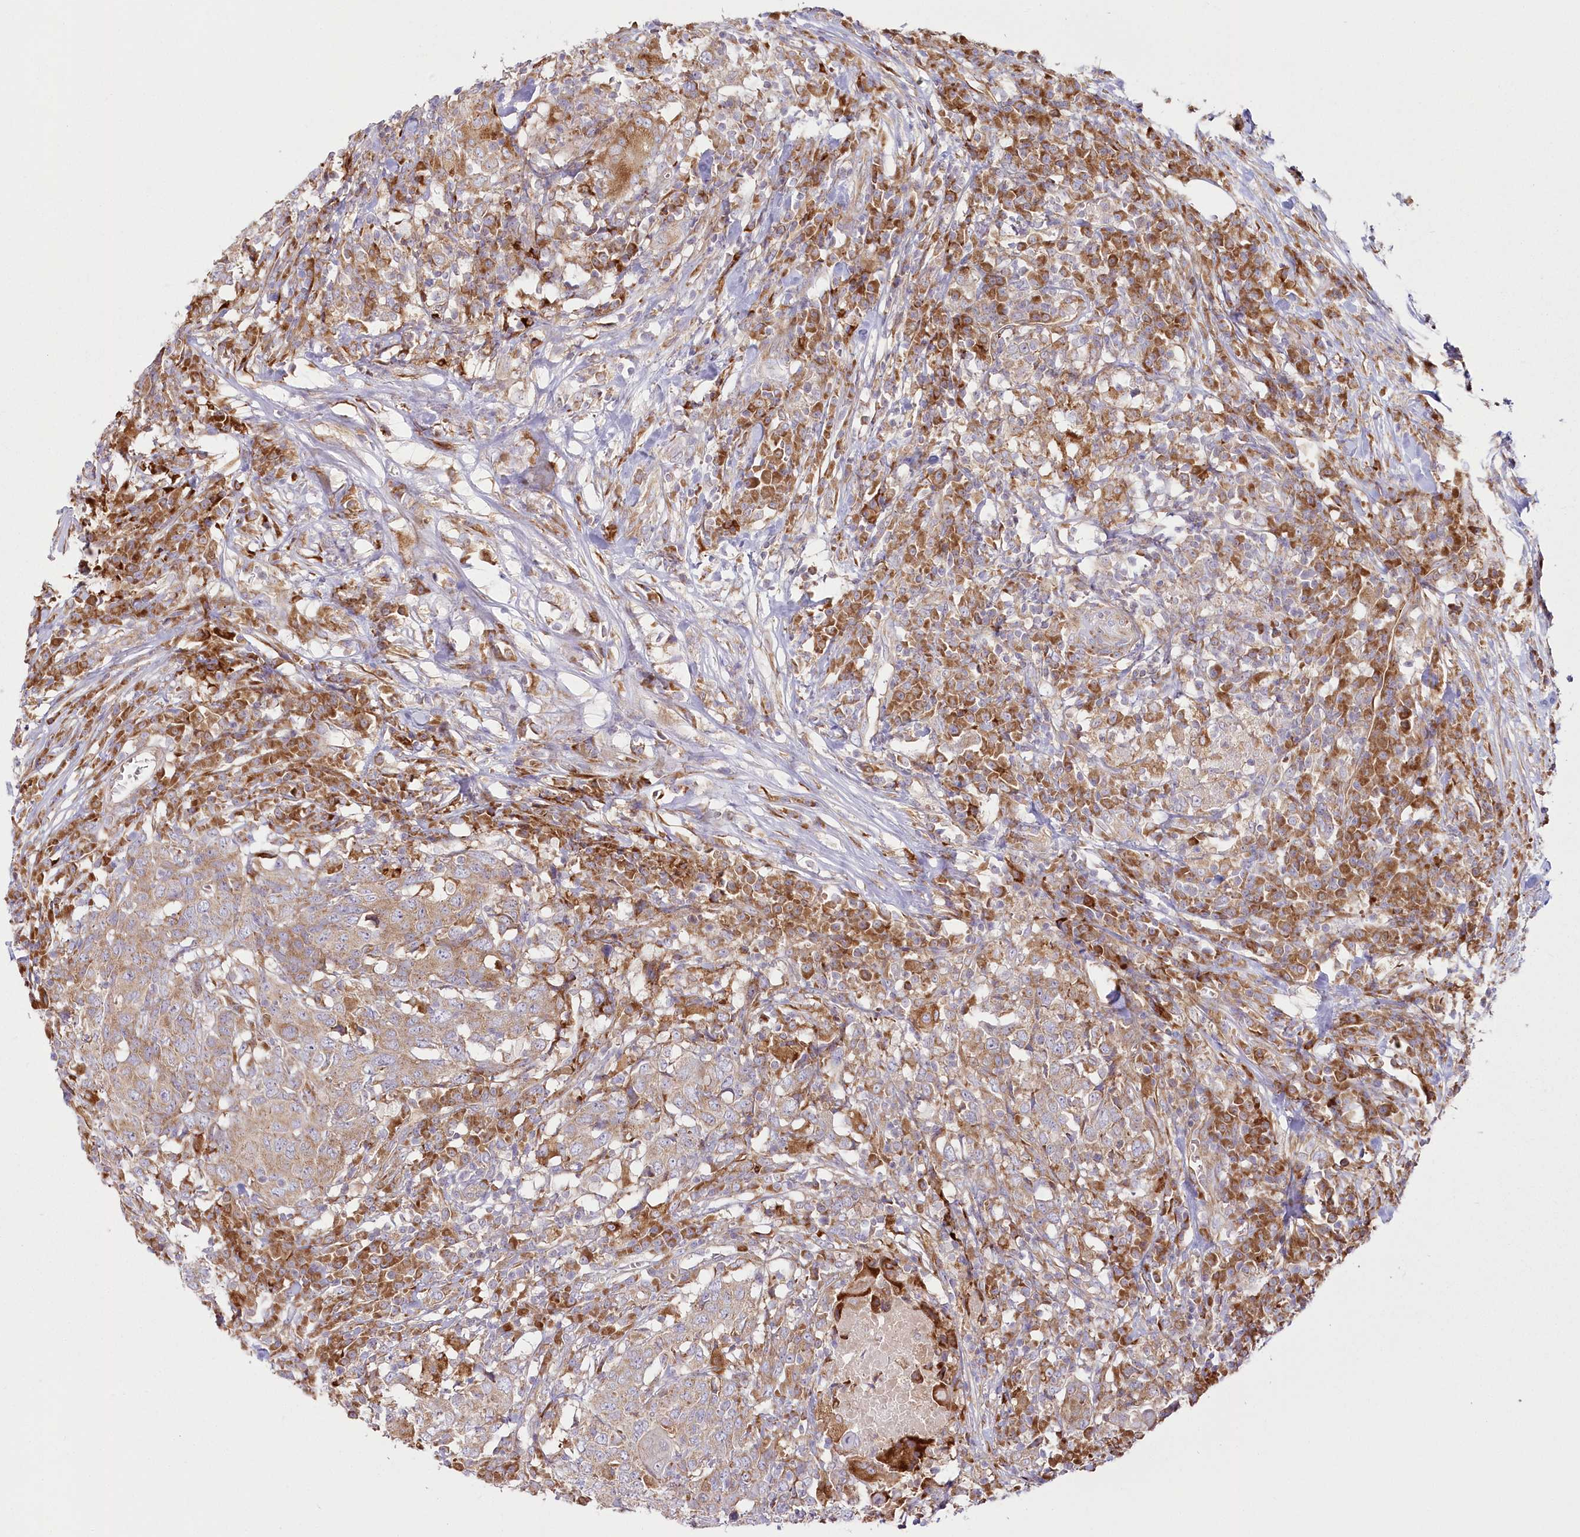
{"staining": {"intensity": "moderate", "quantity": ">75%", "location": "cytoplasmic/membranous"}, "tissue": "head and neck cancer", "cell_type": "Tumor cells", "image_type": "cancer", "snomed": [{"axis": "morphology", "description": "Squamous cell carcinoma, NOS"}, {"axis": "topography", "description": "Head-Neck"}], "caption": "Protein staining shows moderate cytoplasmic/membranous expression in approximately >75% of tumor cells in head and neck squamous cell carcinoma. (IHC, brightfield microscopy, high magnification).", "gene": "HARS2", "patient": {"sex": "male", "age": 66}}